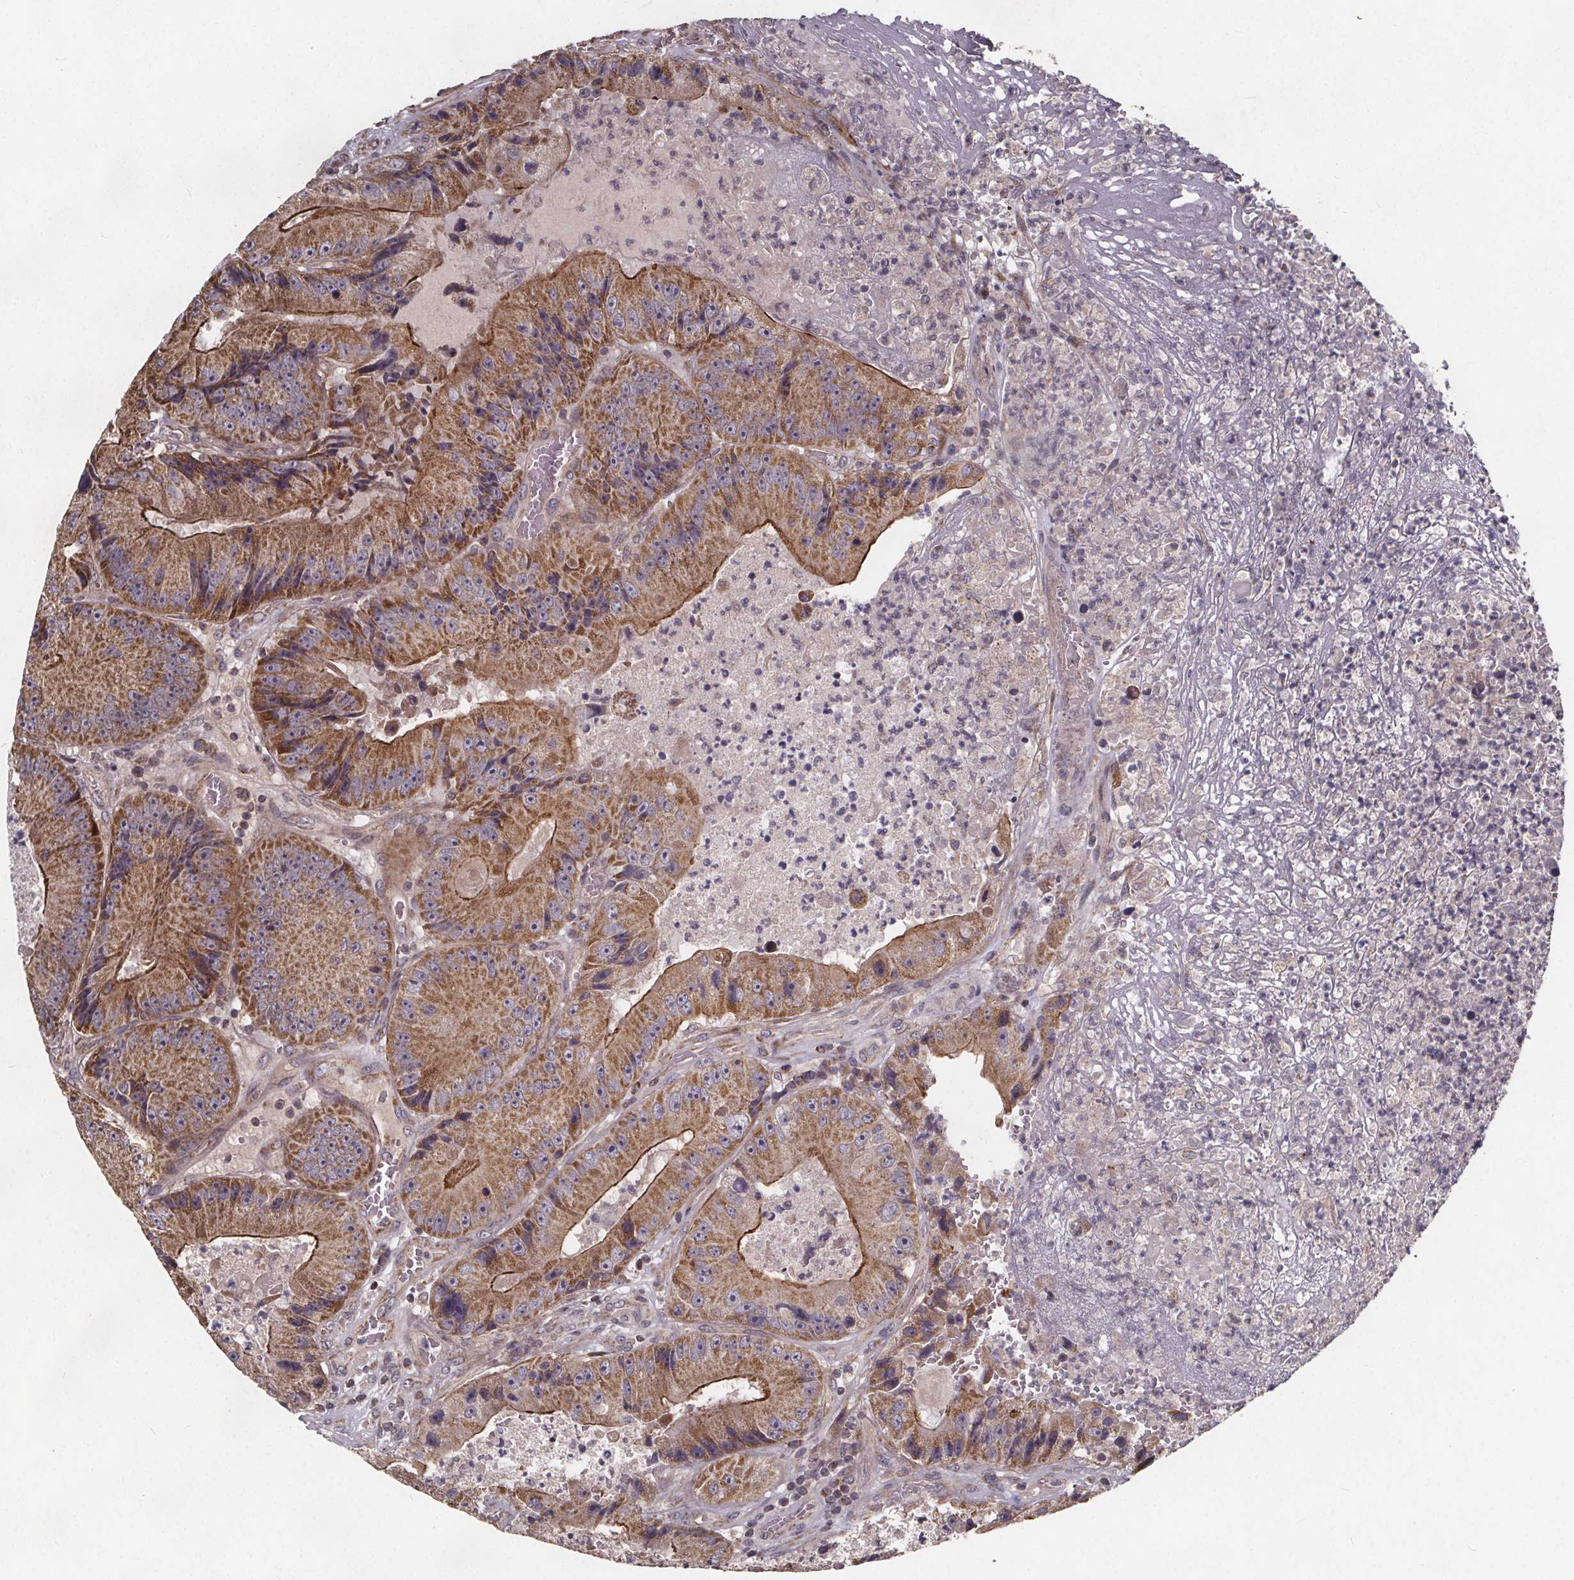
{"staining": {"intensity": "moderate", "quantity": ">75%", "location": "cytoplasmic/membranous"}, "tissue": "colorectal cancer", "cell_type": "Tumor cells", "image_type": "cancer", "snomed": [{"axis": "morphology", "description": "Adenocarcinoma, NOS"}, {"axis": "topography", "description": "Colon"}], "caption": "A photomicrograph showing moderate cytoplasmic/membranous positivity in approximately >75% of tumor cells in colorectal cancer, as visualized by brown immunohistochemical staining.", "gene": "YME1L1", "patient": {"sex": "female", "age": 86}}